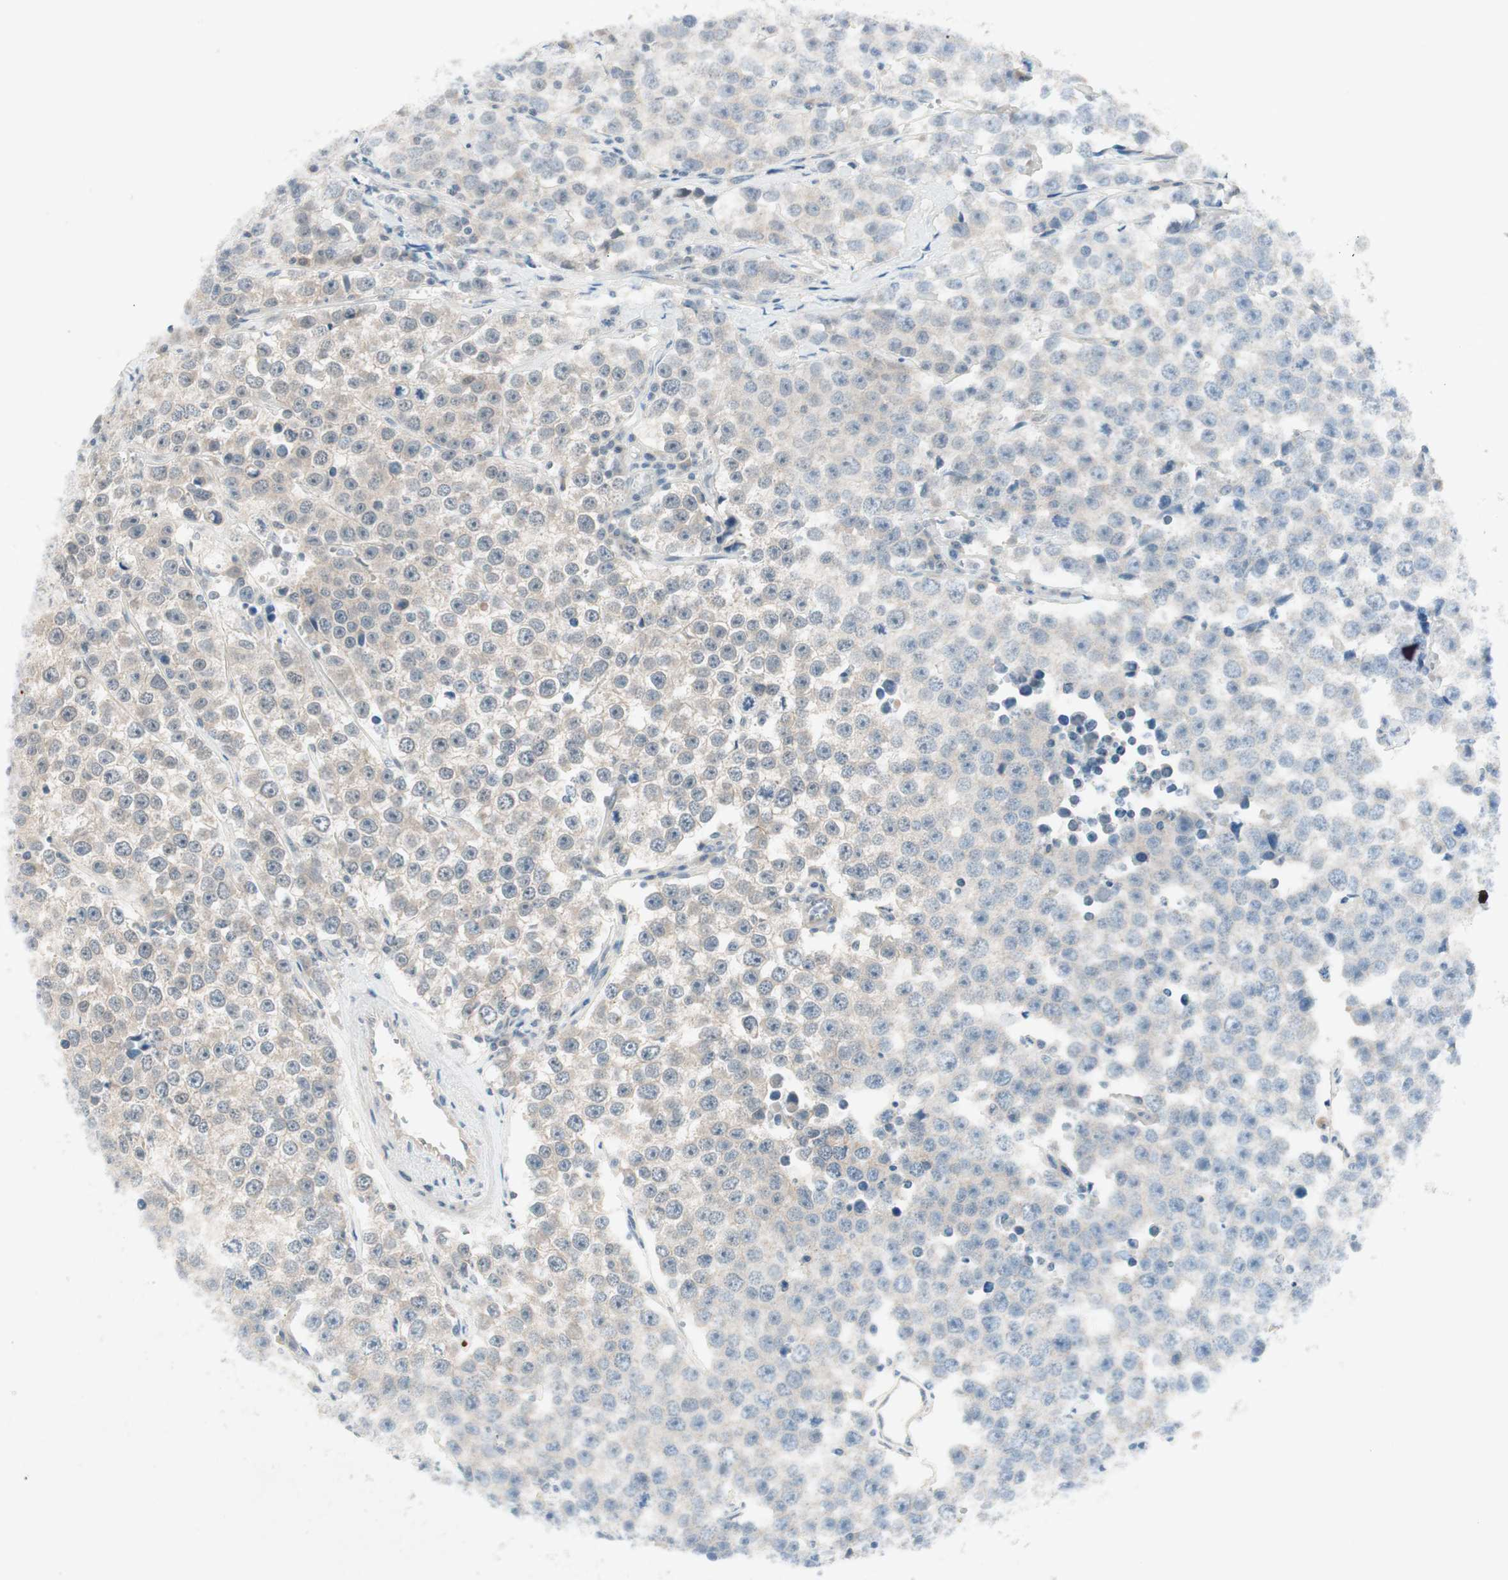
{"staining": {"intensity": "weak", "quantity": "25%-75%", "location": "cytoplasmic/membranous"}, "tissue": "testis cancer", "cell_type": "Tumor cells", "image_type": "cancer", "snomed": [{"axis": "morphology", "description": "Seminoma, NOS"}, {"axis": "morphology", "description": "Carcinoma, Embryonal, NOS"}, {"axis": "topography", "description": "Testis"}], "caption": "A micrograph showing weak cytoplasmic/membranous expression in approximately 25%-75% of tumor cells in testis seminoma, as visualized by brown immunohistochemical staining.", "gene": "ITGB4", "patient": {"sex": "male", "age": 52}}